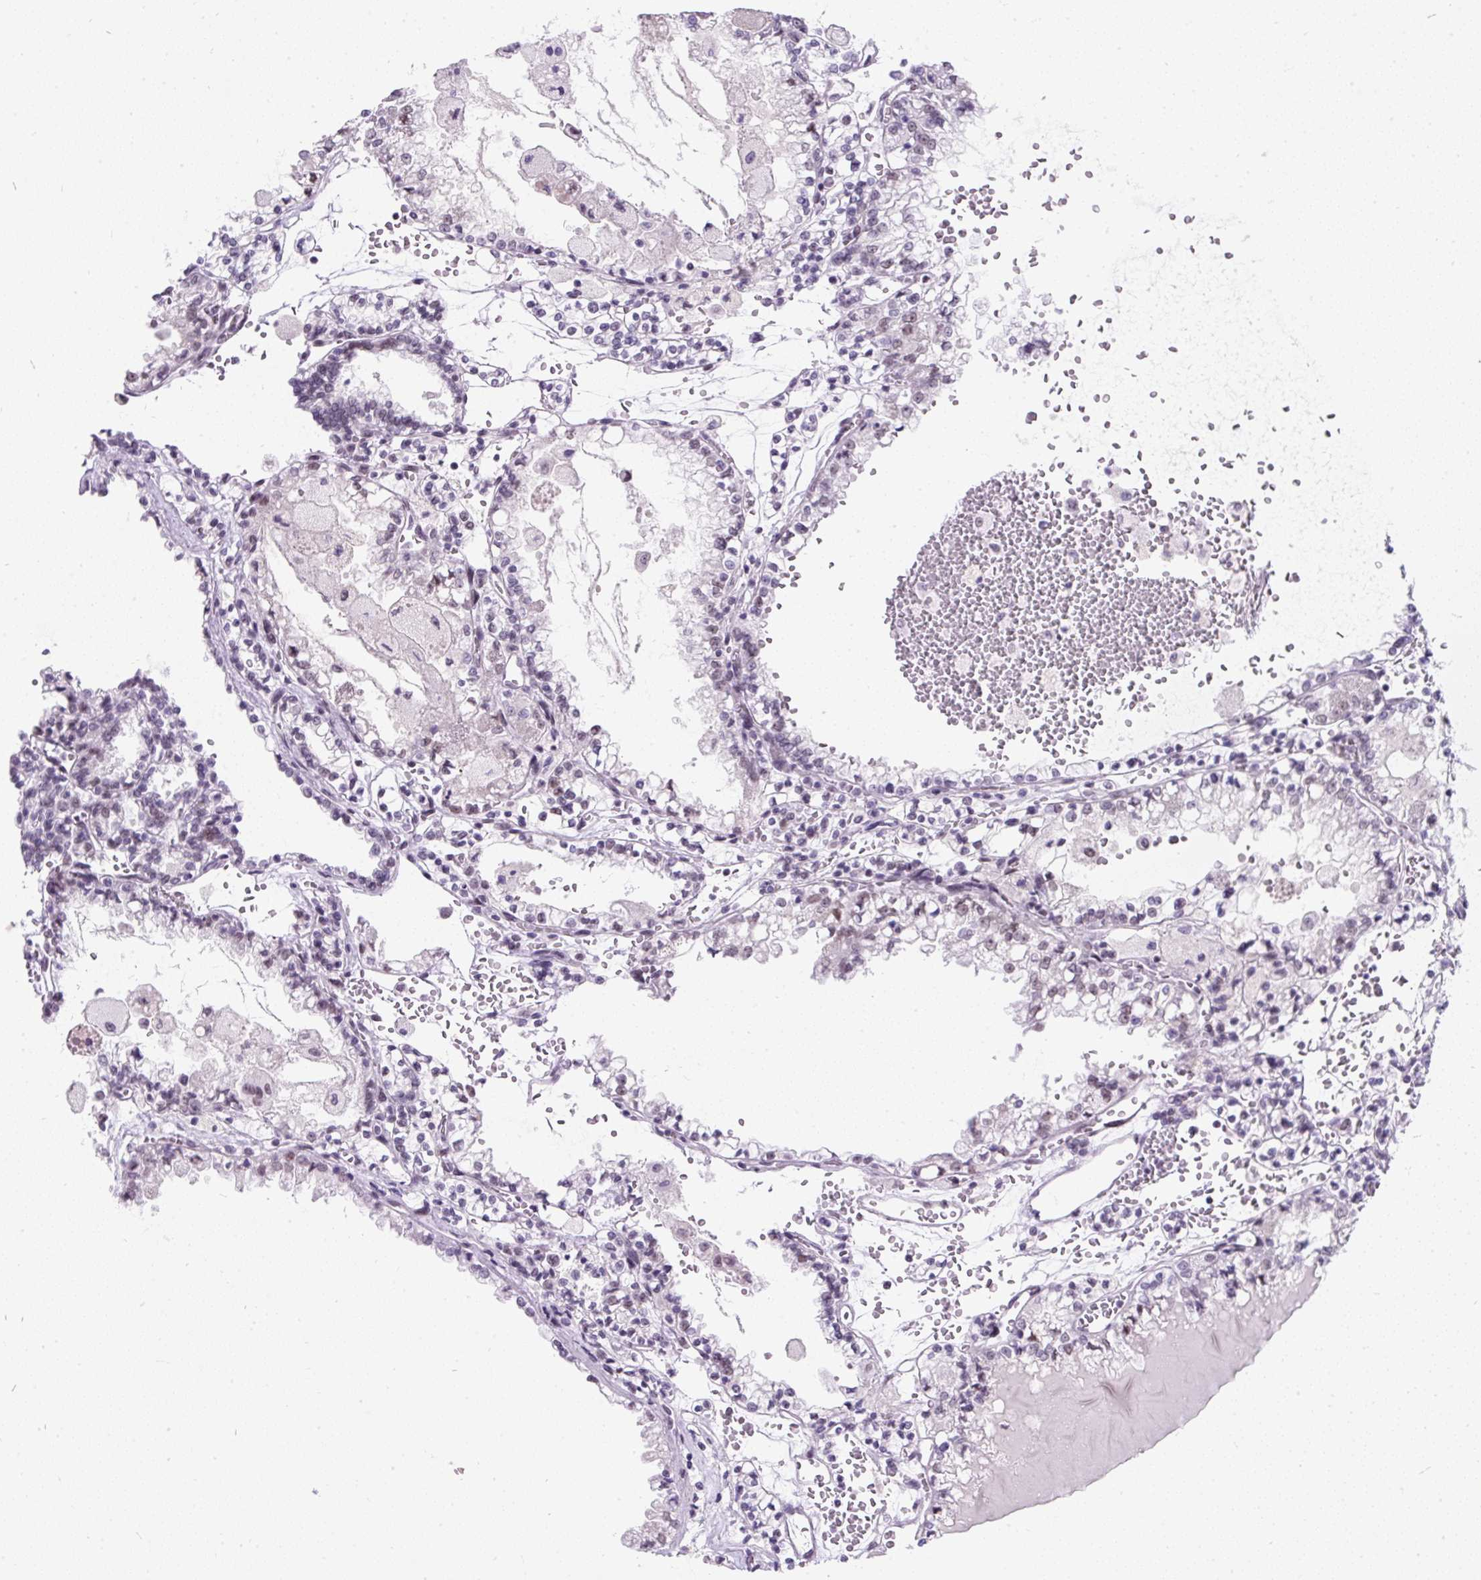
{"staining": {"intensity": "weak", "quantity": "<25%", "location": "nuclear"}, "tissue": "renal cancer", "cell_type": "Tumor cells", "image_type": "cancer", "snomed": [{"axis": "morphology", "description": "Adenocarcinoma, NOS"}, {"axis": "topography", "description": "Kidney"}], "caption": "Protein analysis of adenocarcinoma (renal) exhibits no significant expression in tumor cells.", "gene": "PLCXD2", "patient": {"sex": "female", "age": 56}}